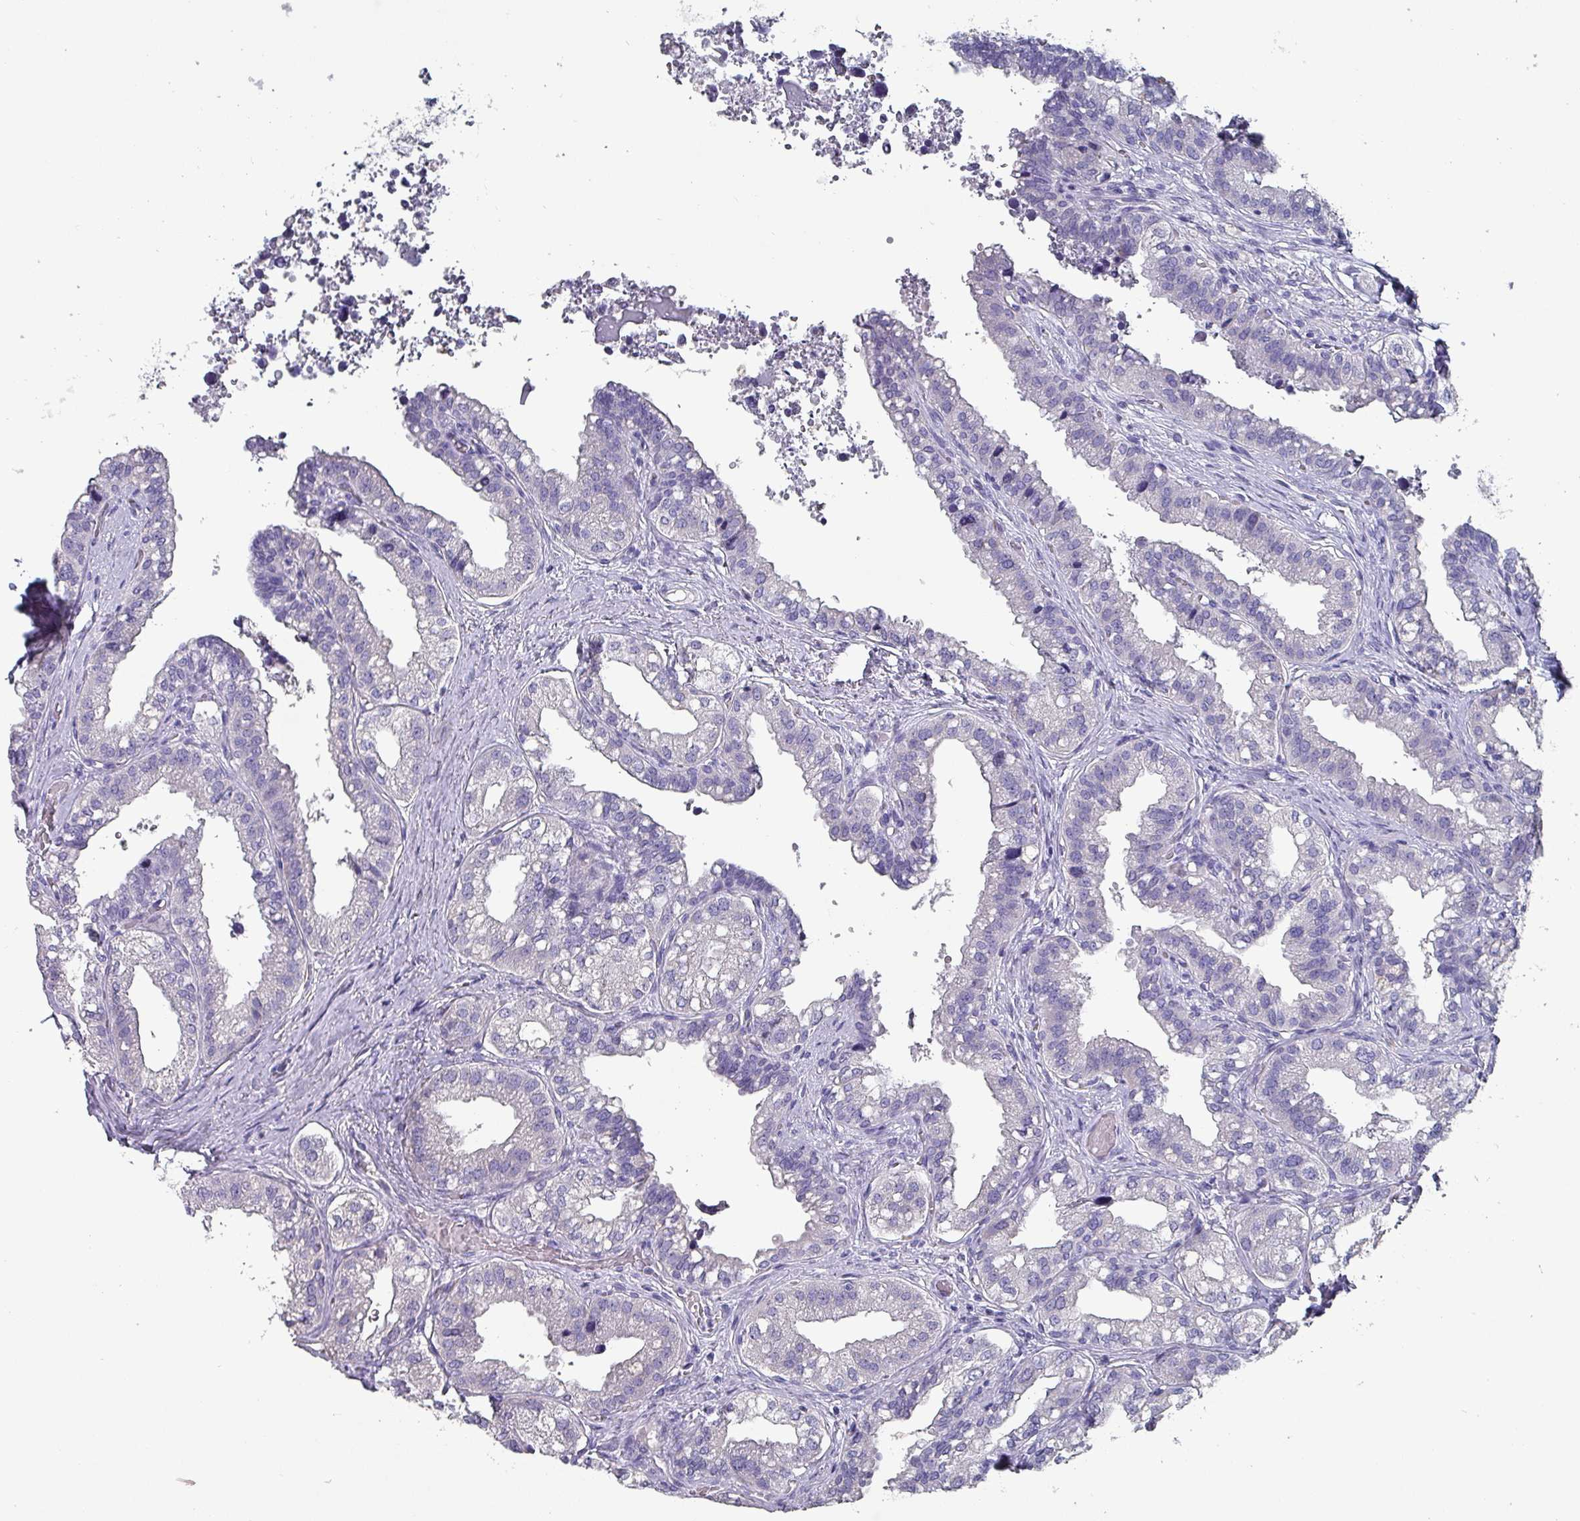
{"staining": {"intensity": "negative", "quantity": "none", "location": "none"}, "tissue": "seminal vesicle", "cell_type": "Glandular cells", "image_type": "normal", "snomed": [{"axis": "morphology", "description": "Normal tissue, NOS"}, {"axis": "topography", "description": "Seminal veicle"}, {"axis": "topography", "description": "Peripheral nerve tissue"}], "caption": "A high-resolution histopathology image shows immunohistochemistry (IHC) staining of normal seminal vesicle, which reveals no significant expression in glandular cells.", "gene": "INS", "patient": {"sex": "male", "age": 60}}